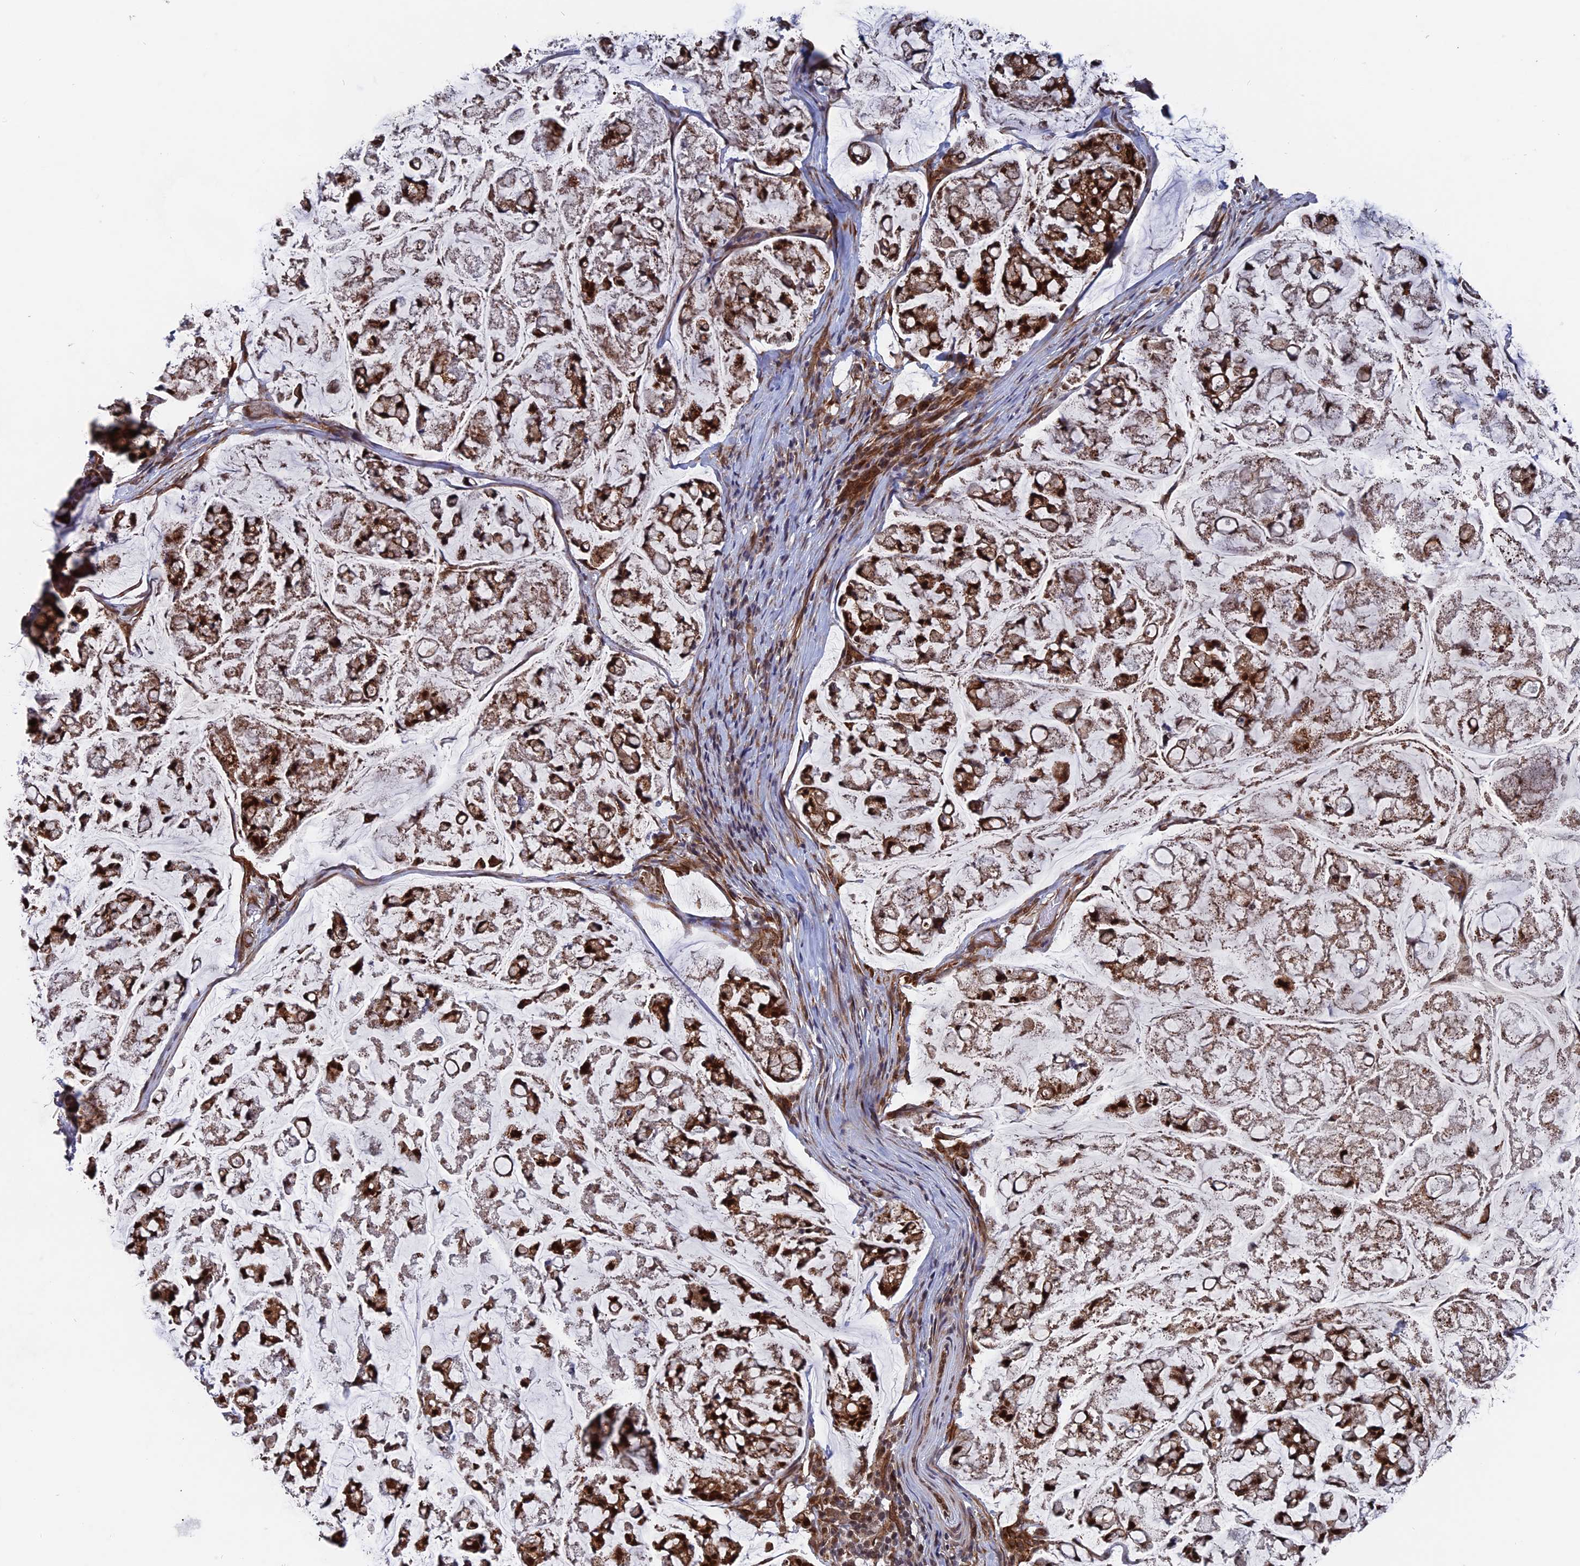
{"staining": {"intensity": "moderate", "quantity": ">75%", "location": "cytoplasmic/membranous,nuclear"}, "tissue": "stomach cancer", "cell_type": "Tumor cells", "image_type": "cancer", "snomed": [{"axis": "morphology", "description": "Adenocarcinoma, NOS"}, {"axis": "topography", "description": "Stomach, lower"}], "caption": "A brown stain highlights moderate cytoplasmic/membranous and nuclear expression of a protein in human stomach cancer tumor cells.", "gene": "NOSIP", "patient": {"sex": "male", "age": 67}}